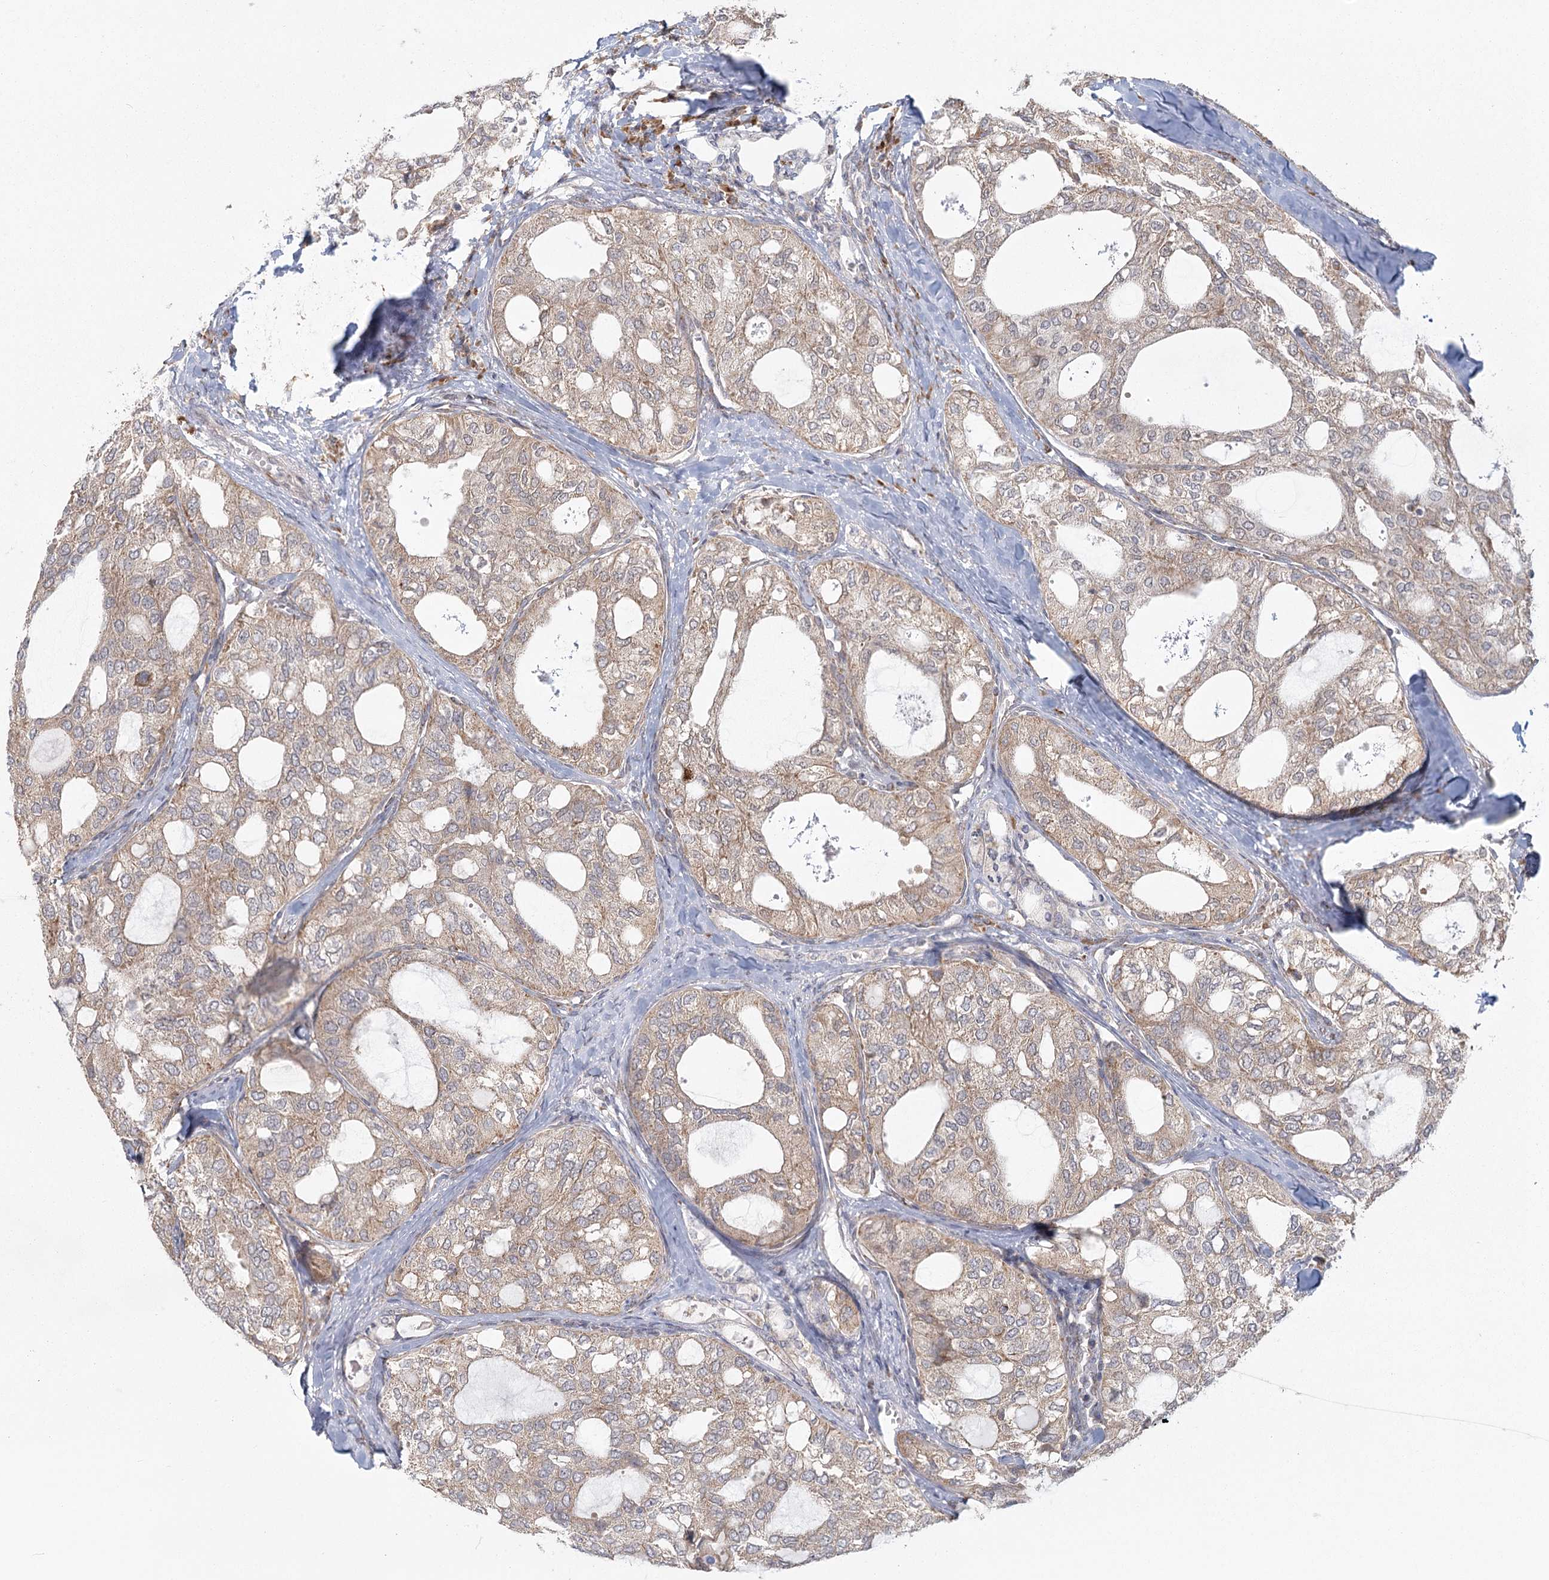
{"staining": {"intensity": "weak", "quantity": ">75%", "location": "cytoplasmic/membranous"}, "tissue": "thyroid cancer", "cell_type": "Tumor cells", "image_type": "cancer", "snomed": [{"axis": "morphology", "description": "Follicular adenoma carcinoma, NOS"}, {"axis": "topography", "description": "Thyroid gland"}], "caption": "Thyroid cancer was stained to show a protein in brown. There is low levels of weak cytoplasmic/membranous positivity in approximately >75% of tumor cells.", "gene": "LACTB", "patient": {"sex": "male", "age": 75}}